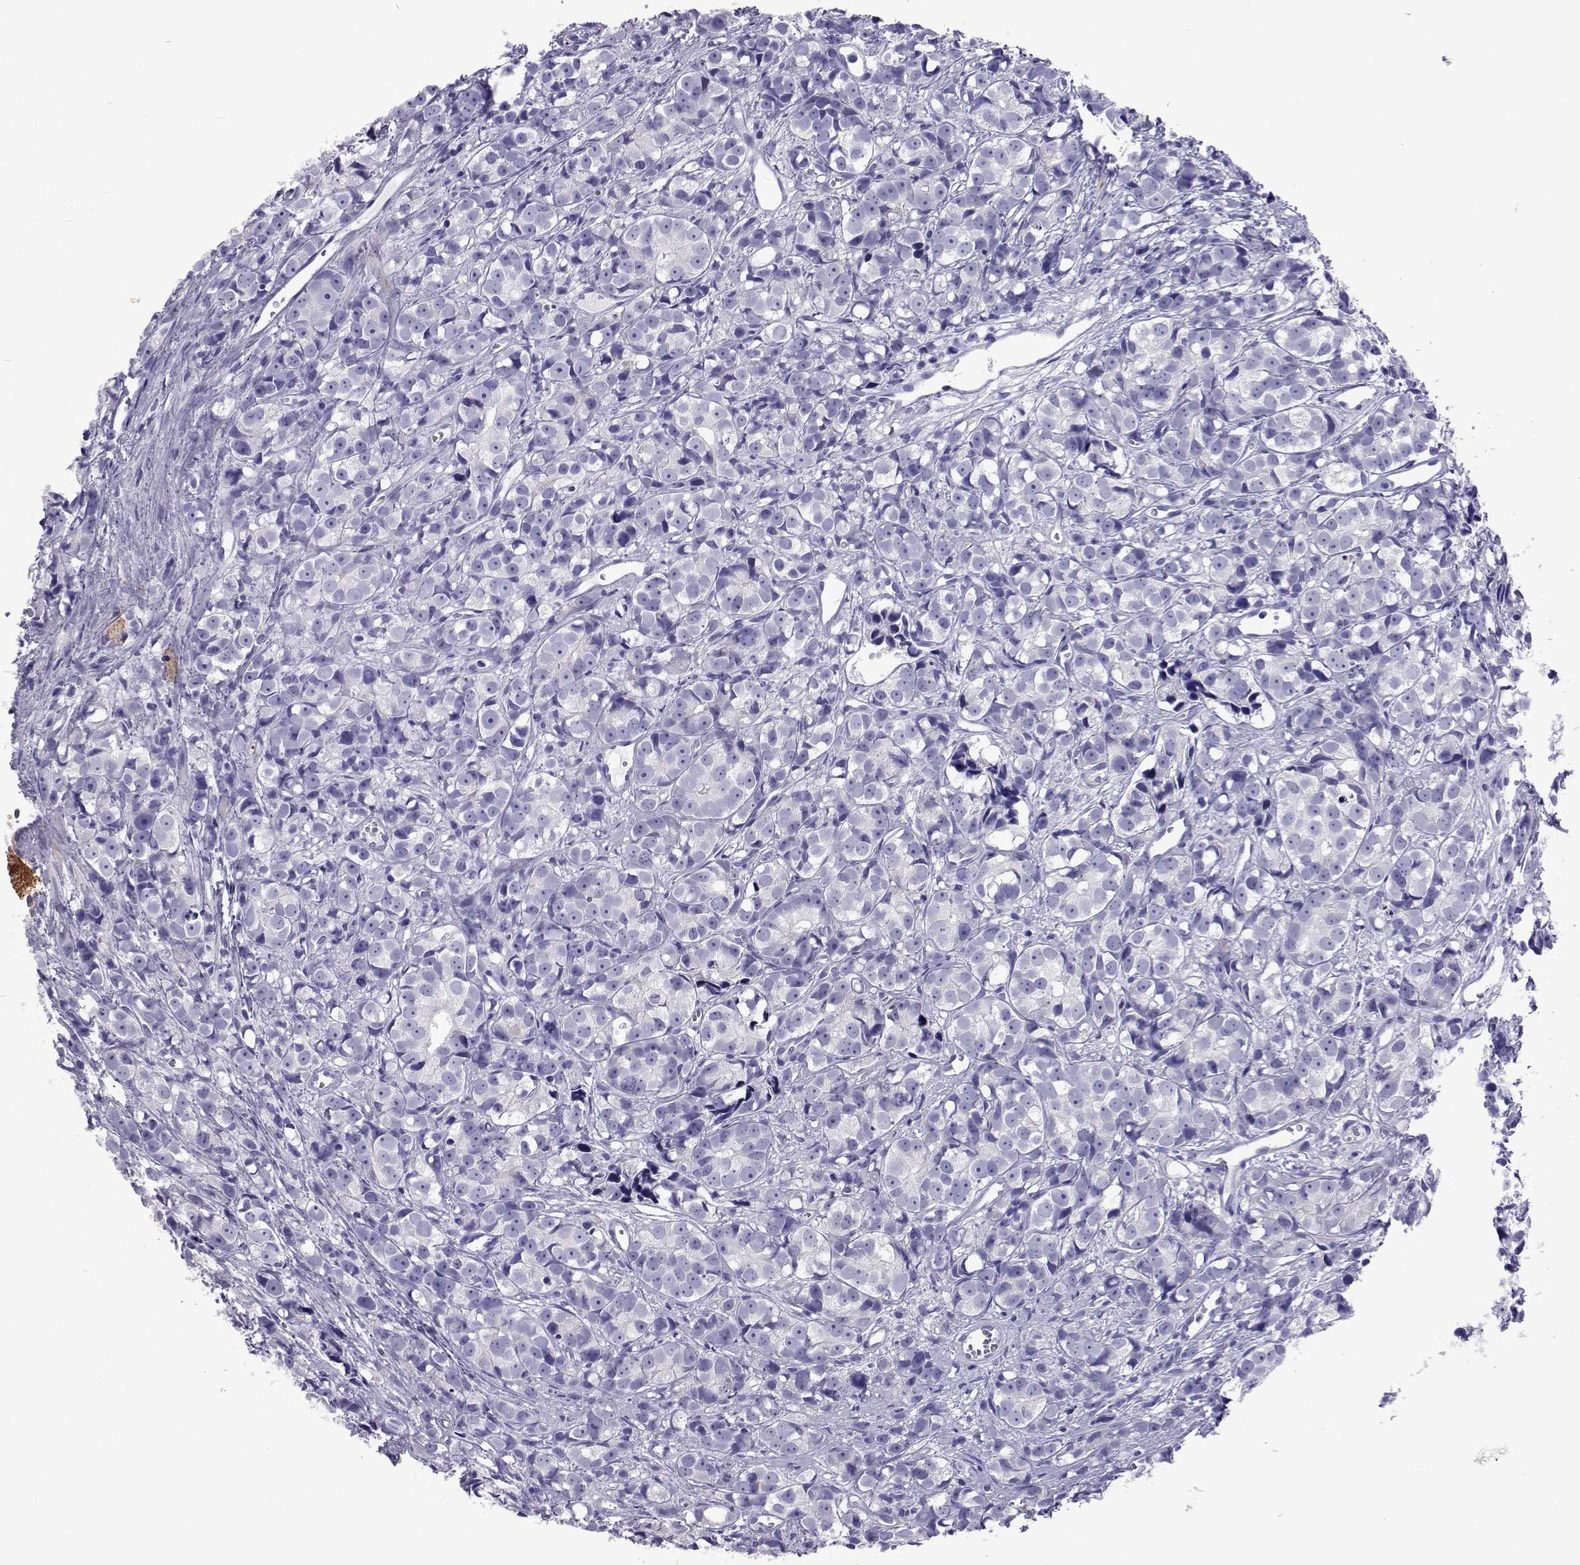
{"staining": {"intensity": "negative", "quantity": "none", "location": "none"}, "tissue": "prostate cancer", "cell_type": "Tumor cells", "image_type": "cancer", "snomed": [{"axis": "morphology", "description": "Adenocarcinoma, High grade"}, {"axis": "topography", "description": "Prostate"}], "caption": "High power microscopy histopathology image of an immunohistochemistry (IHC) image of prostate adenocarcinoma (high-grade), revealing no significant expression in tumor cells.", "gene": "UMODL1", "patient": {"sex": "male", "age": 77}}